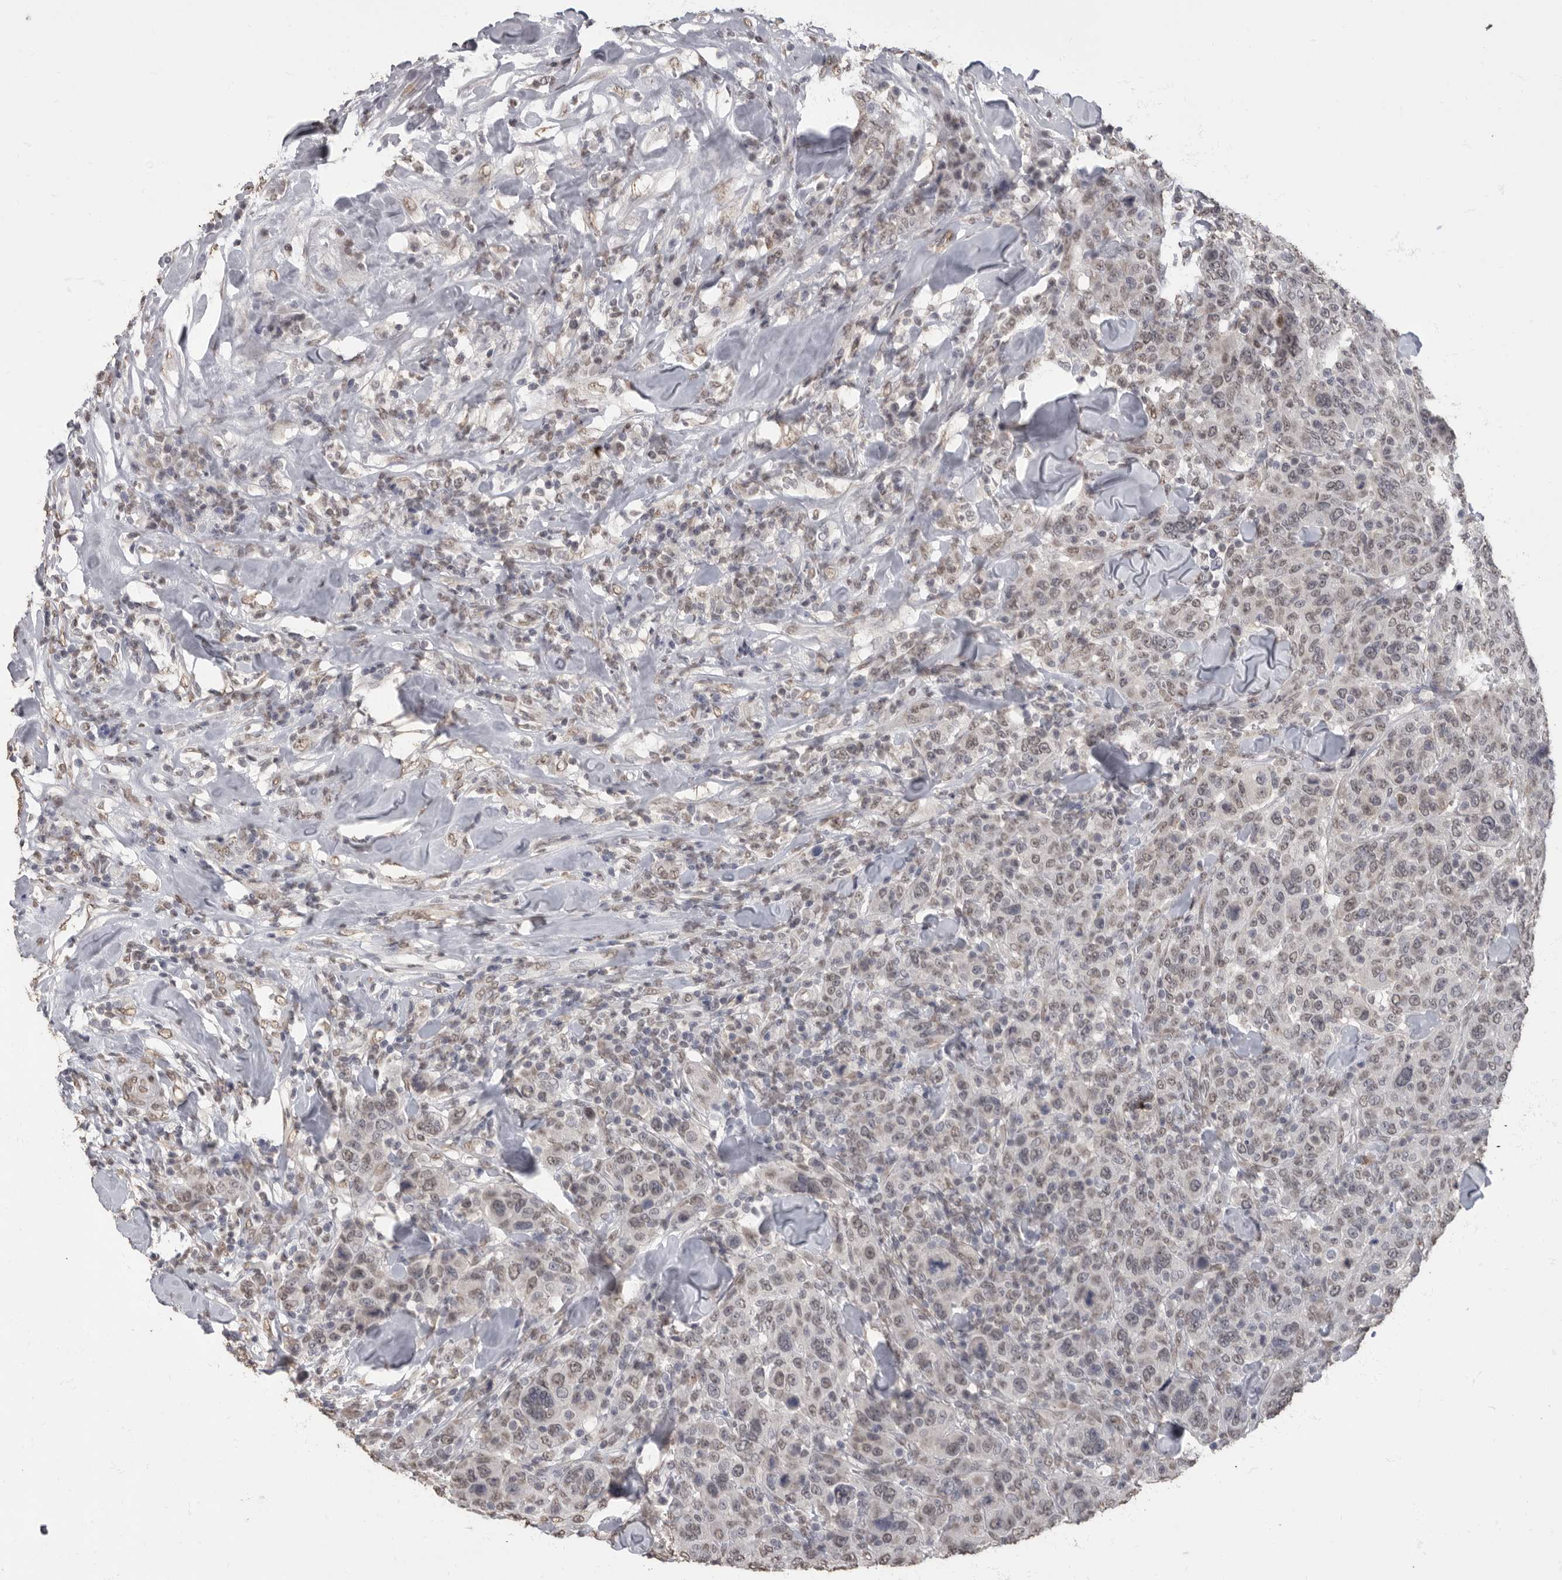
{"staining": {"intensity": "weak", "quantity": ">75%", "location": "nuclear"}, "tissue": "breast cancer", "cell_type": "Tumor cells", "image_type": "cancer", "snomed": [{"axis": "morphology", "description": "Duct carcinoma"}, {"axis": "topography", "description": "Breast"}], "caption": "DAB (3,3'-diaminobenzidine) immunohistochemical staining of human invasive ductal carcinoma (breast) reveals weak nuclear protein expression in about >75% of tumor cells.", "gene": "NBL1", "patient": {"sex": "female", "age": 37}}